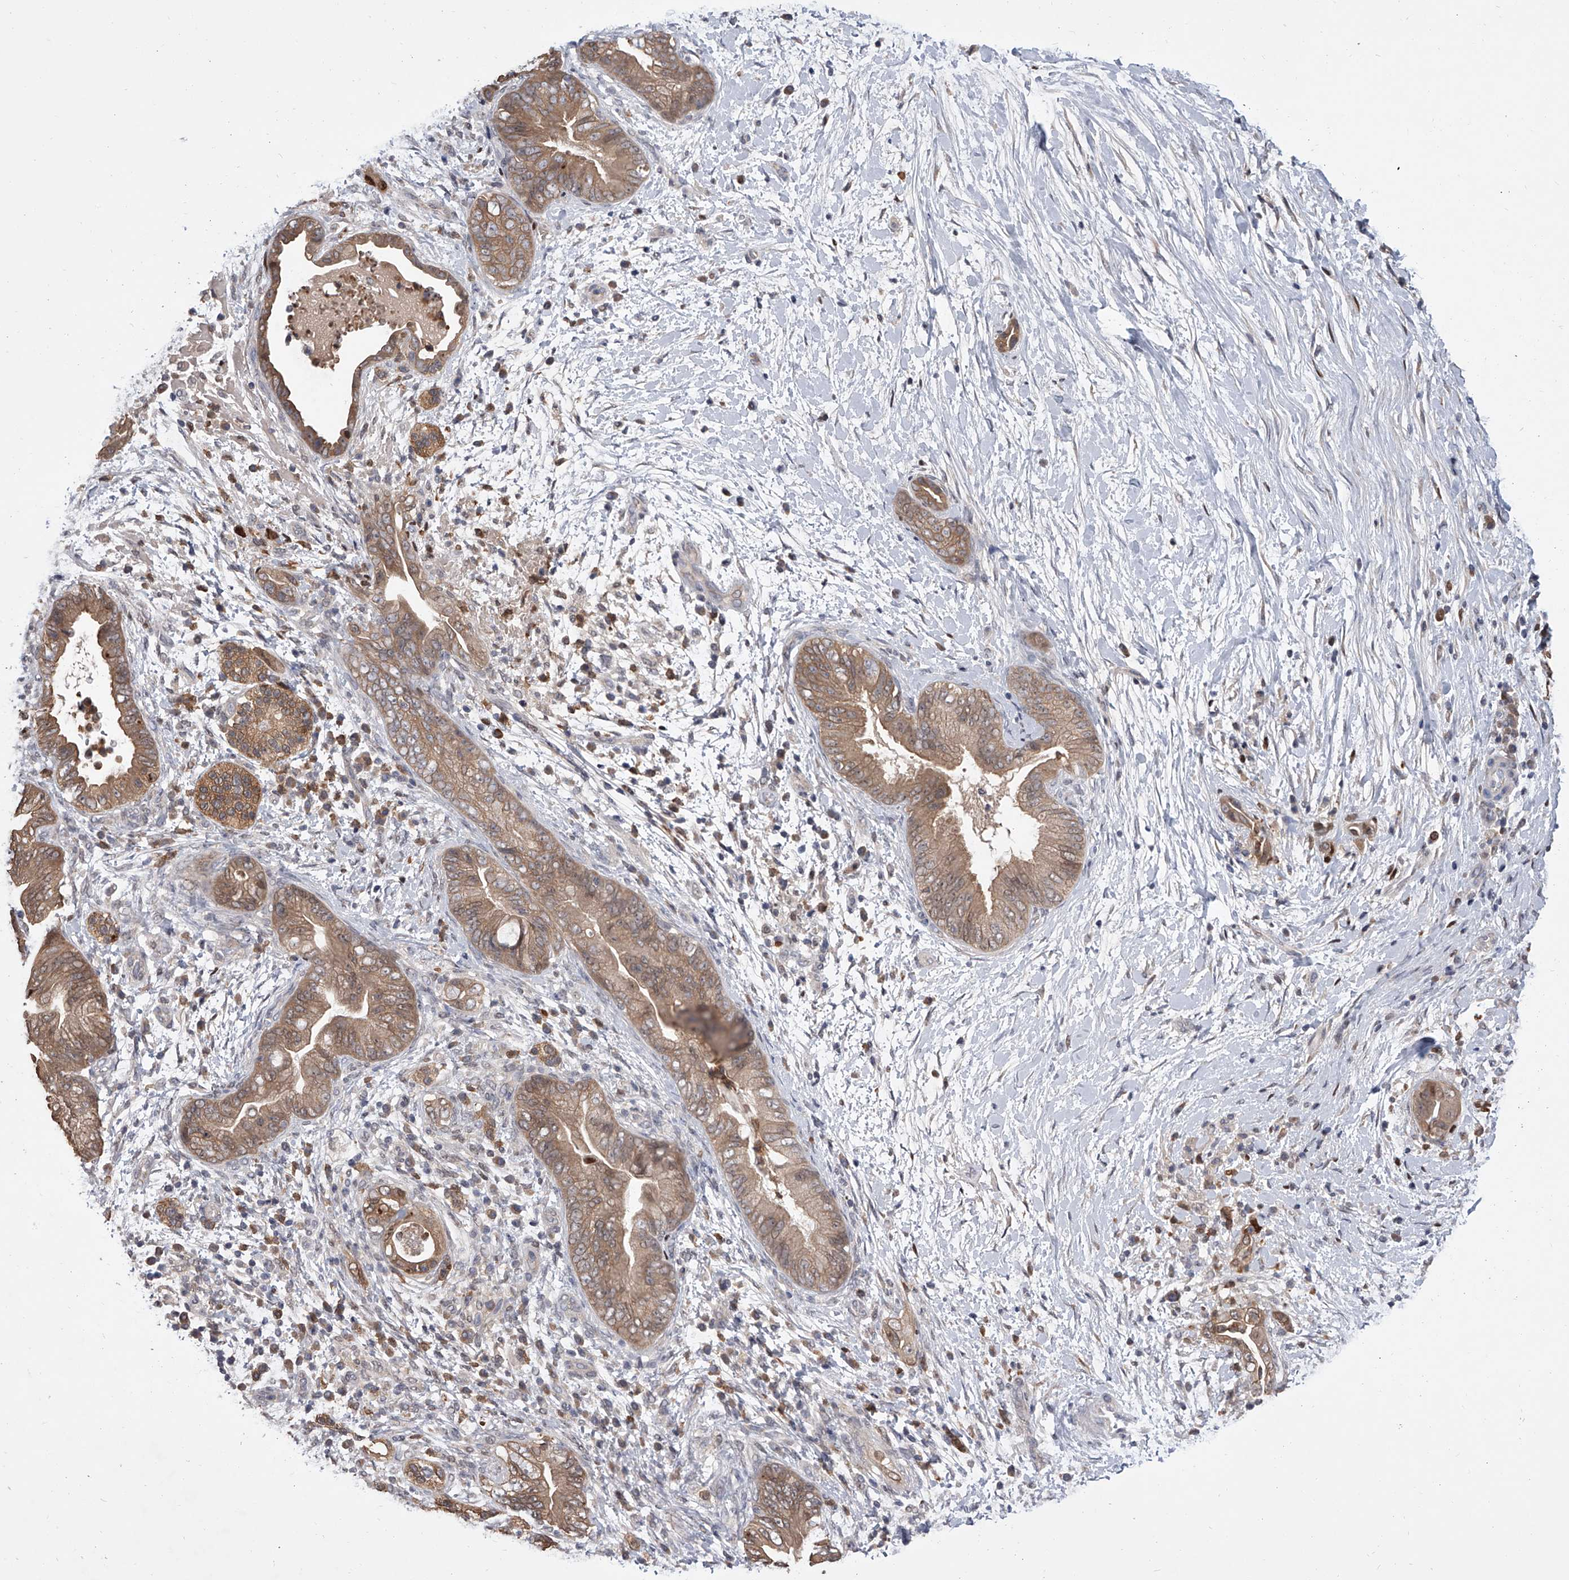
{"staining": {"intensity": "moderate", "quantity": ">75%", "location": "cytoplasmic/membranous"}, "tissue": "pancreatic cancer", "cell_type": "Tumor cells", "image_type": "cancer", "snomed": [{"axis": "morphology", "description": "Adenocarcinoma, NOS"}, {"axis": "topography", "description": "Pancreas"}], "caption": "Pancreatic adenocarcinoma was stained to show a protein in brown. There is medium levels of moderate cytoplasmic/membranous staining in about >75% of tumor cells.", "gene": "BHLHE23", "patient": {"sex": "male", "age": 75}}